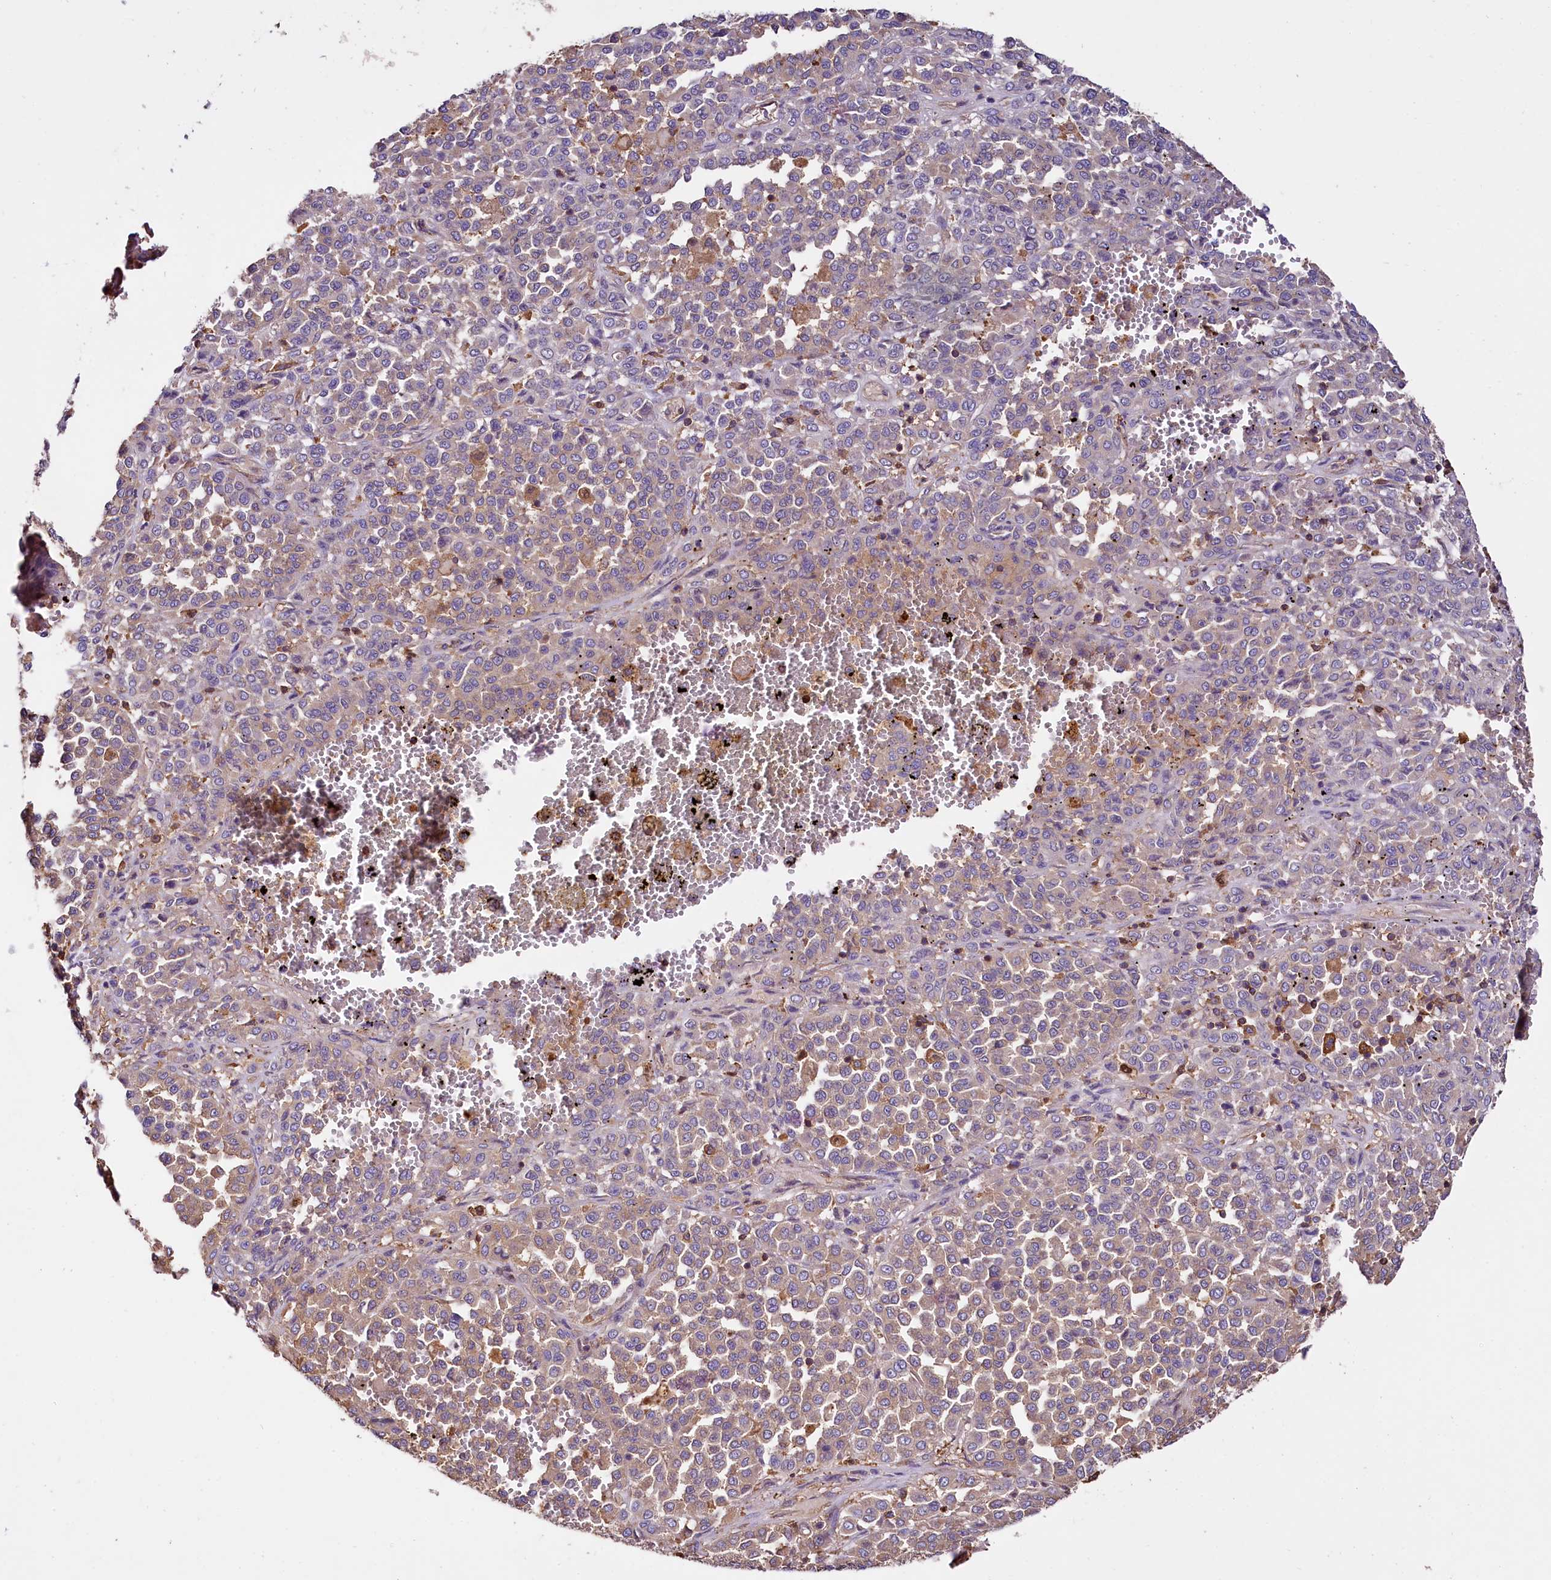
{"staining": {"intensity": "weak", "quantity": "<25%", "location": "cytoplasmic/membranous"}, "tissue": "melanoma", "cell_type": "Tumor cells", "image_type": "cancer", "snomed": [{"axis": "morphology", "description": "Malignant melanoma, Metastatic site"}, {"axis": "topography", "description": "Pancreas"}], "caption": "High power microscopy photomicrograph of an immunohistochemistry photomicrograph of melanoma, revealing no significant positivity in tumor cells.", "gene": "RARS2", "patient": {"sex": "female", "age": 30}}